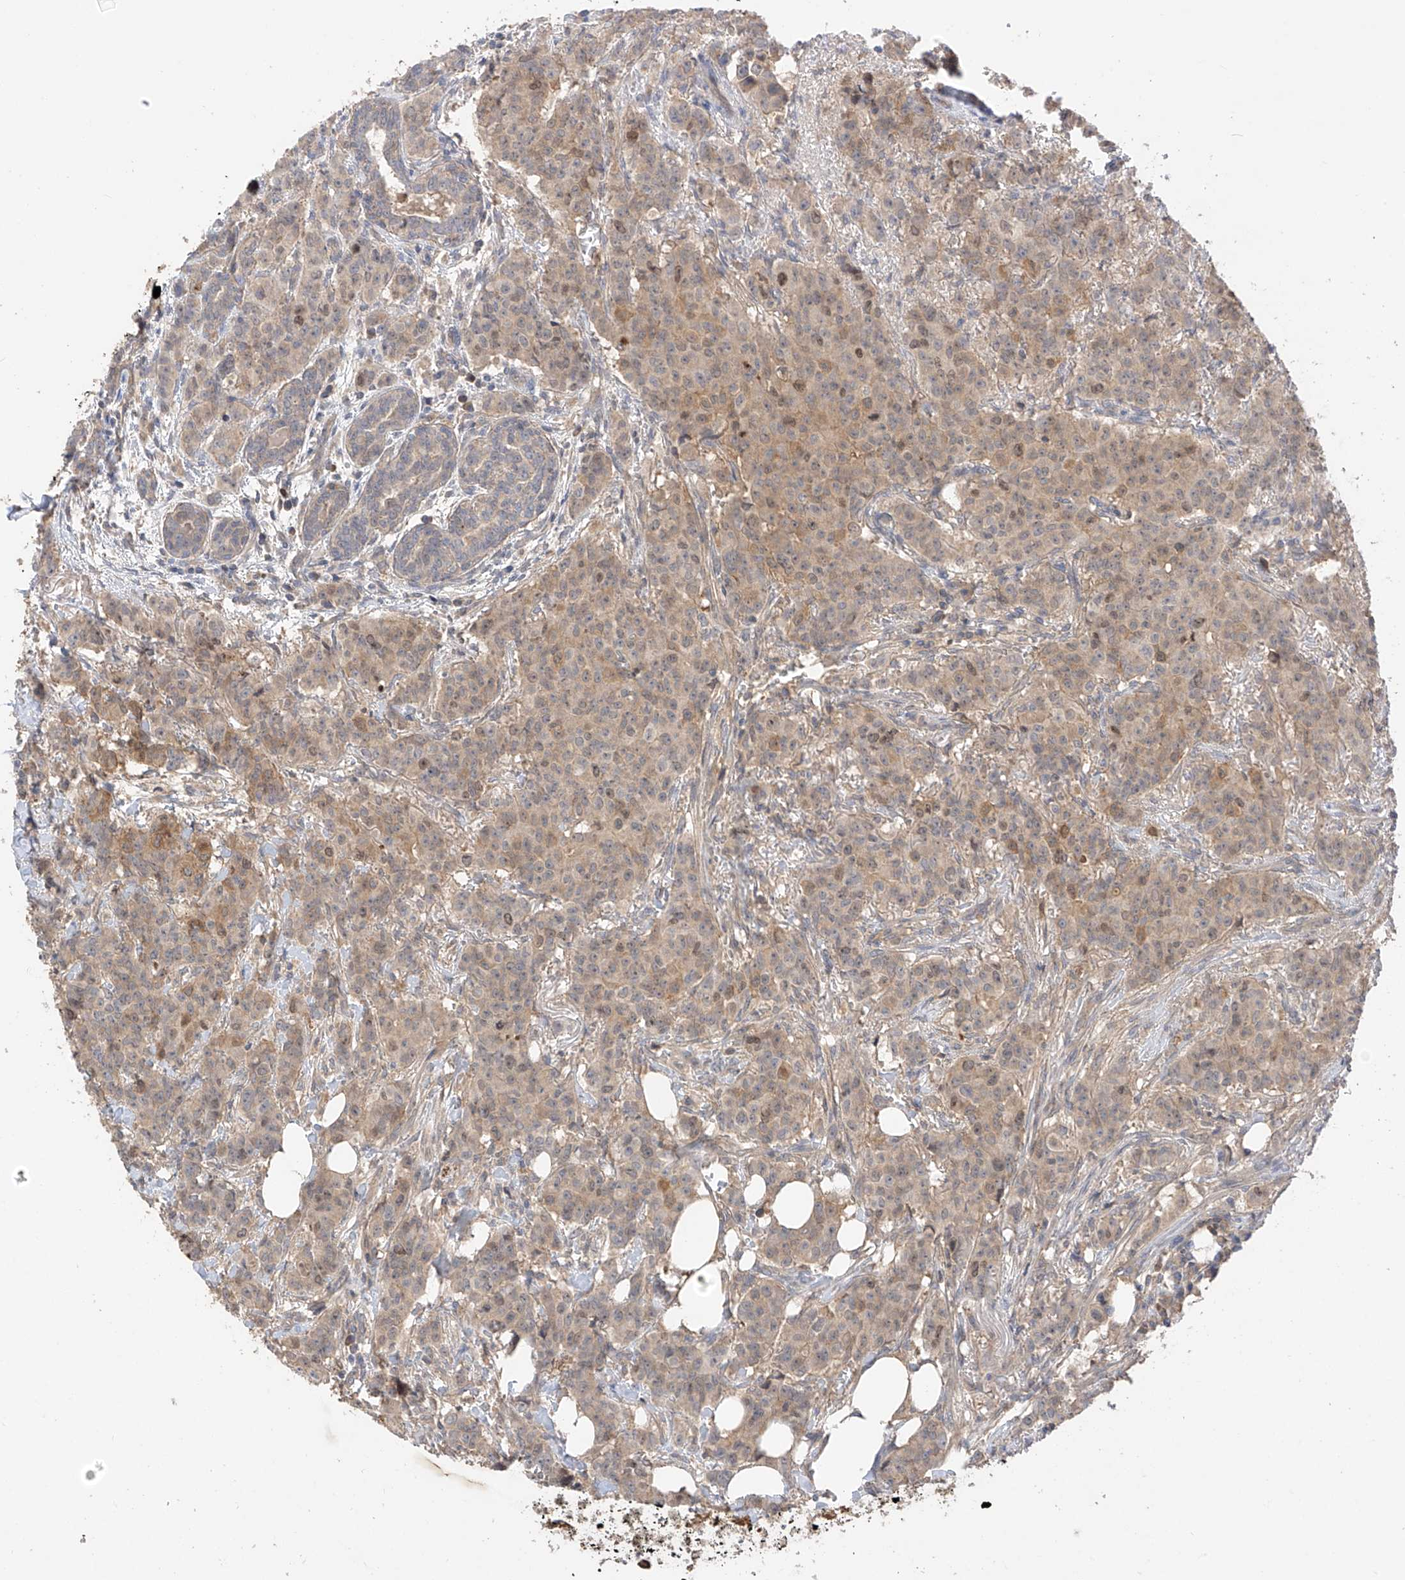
{"staining": {"intensity": "moderate", "quantity": ">75%", "location": "cytoplasmic/membranous,nuclear"}, "tissue": "breast cancer", "cell_type": "Tumor cells", "image_type": "cancer", "snomed": [{"axis": "morphology", "description": "Duct carcinoma"}, {"axis": "topography", "description": "Breast"}], "caption": "Breast cancer stained with DAB (3,3'-diaminobenzidine) immunohistochemistry shows medium levels of moderate cytoplasmic/membranous and nuclear positivity in about >75% of tumor cells. The protein of interest is shown in brown color, while the nuclei are stained blue.", "gene": "CACNA2D4", "patient": {"sex": "female", "age": 40}}